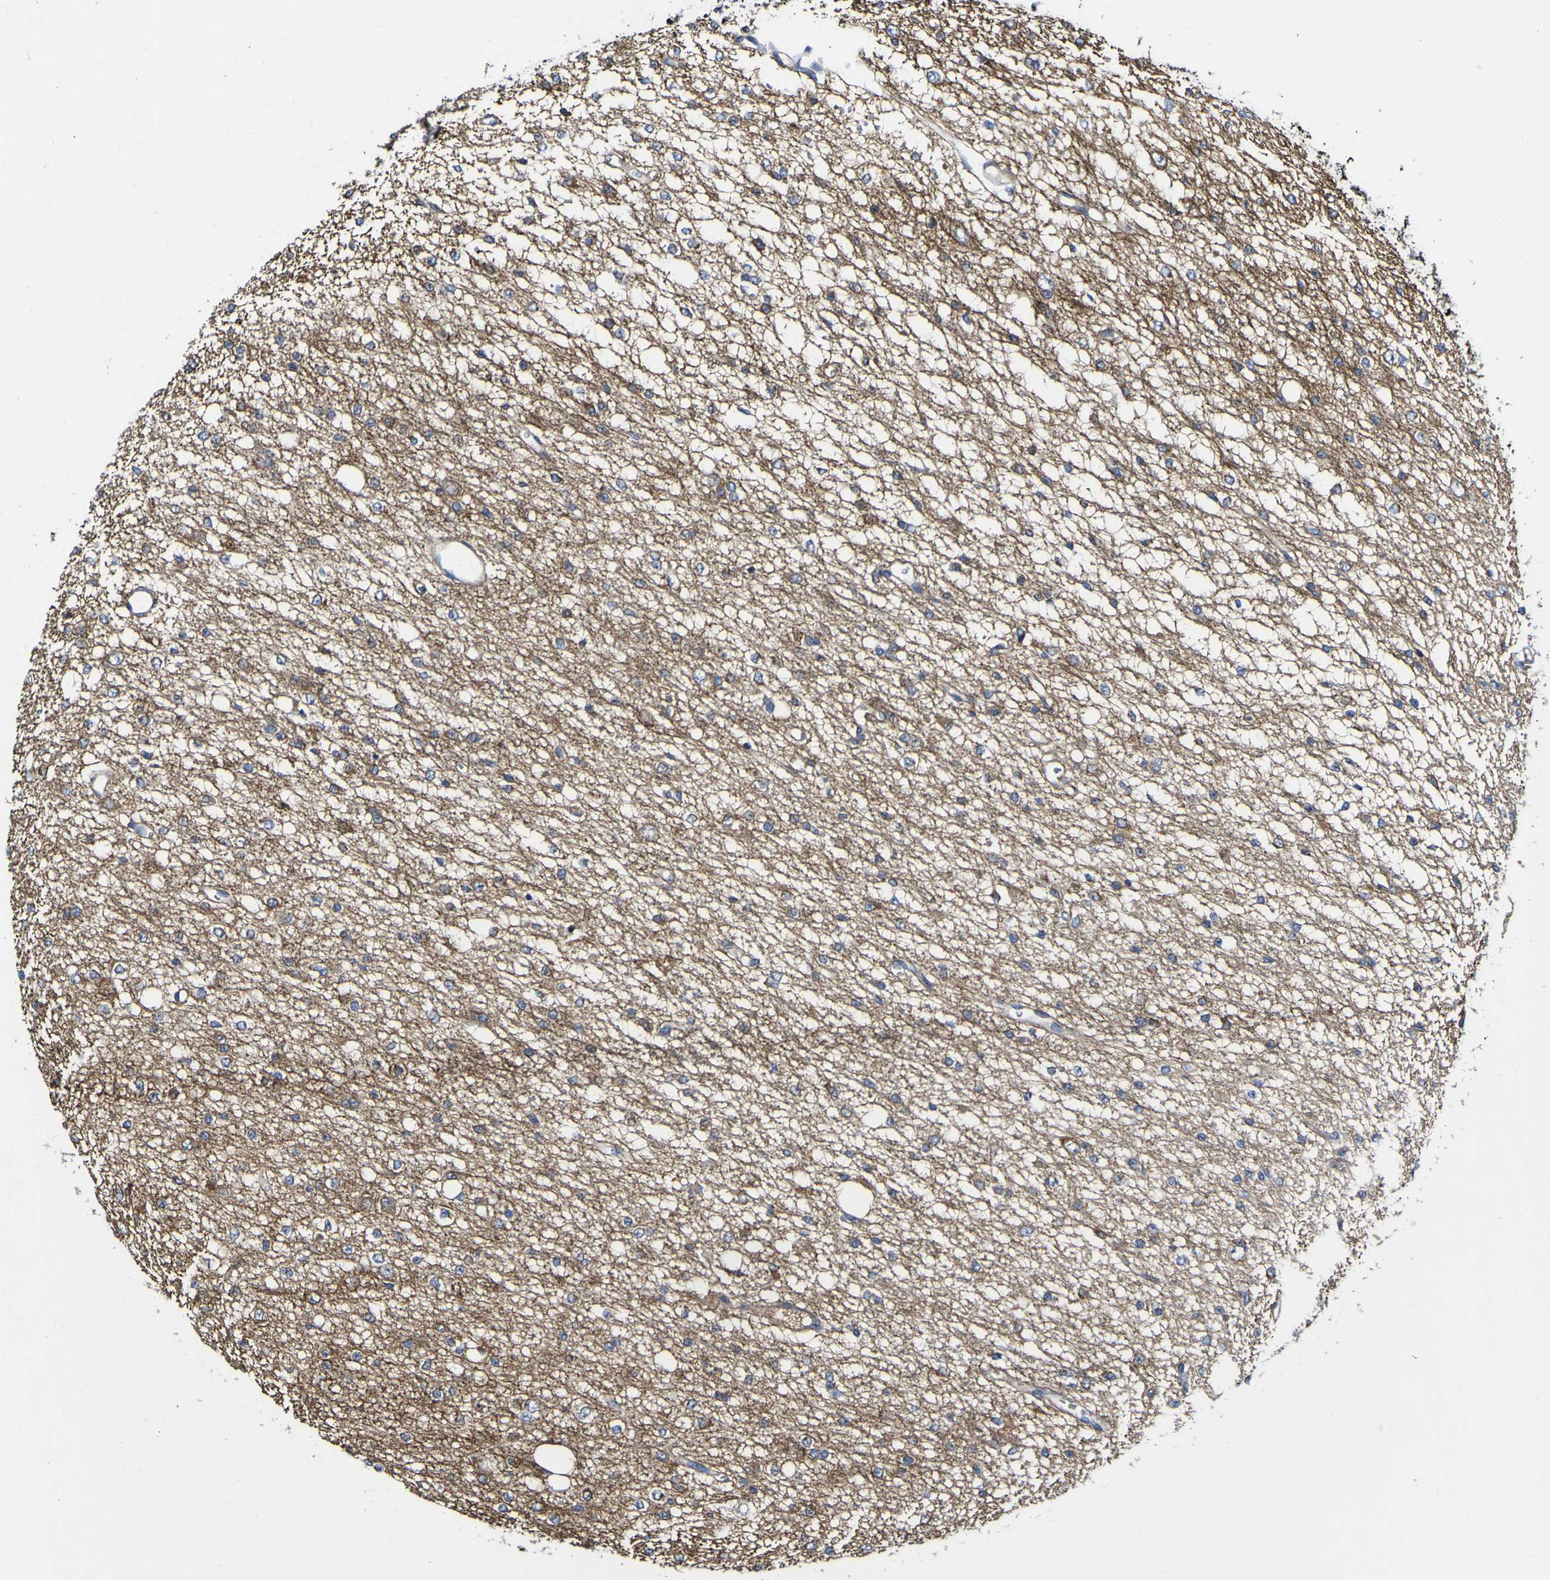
{"staining": {"intensity": "strong", "quantity": "<25%", "location": "cytoplasmic/membranous"}, "tissue": "glioma", "cell_type": "Tumor cells", "image_type": "cancer", "snomed": [{"axis": "morphology", "description": "Glioma, malignant, Low grade"}, {"axis": "topography", "description": "Brain"}], "caption": "Glioma tissue shows strong cytoplasmic/membranous positivity in about <25% of tumor cells", "gene": "CCDC90B", "patient": {"sex": "male", "age": 38}}